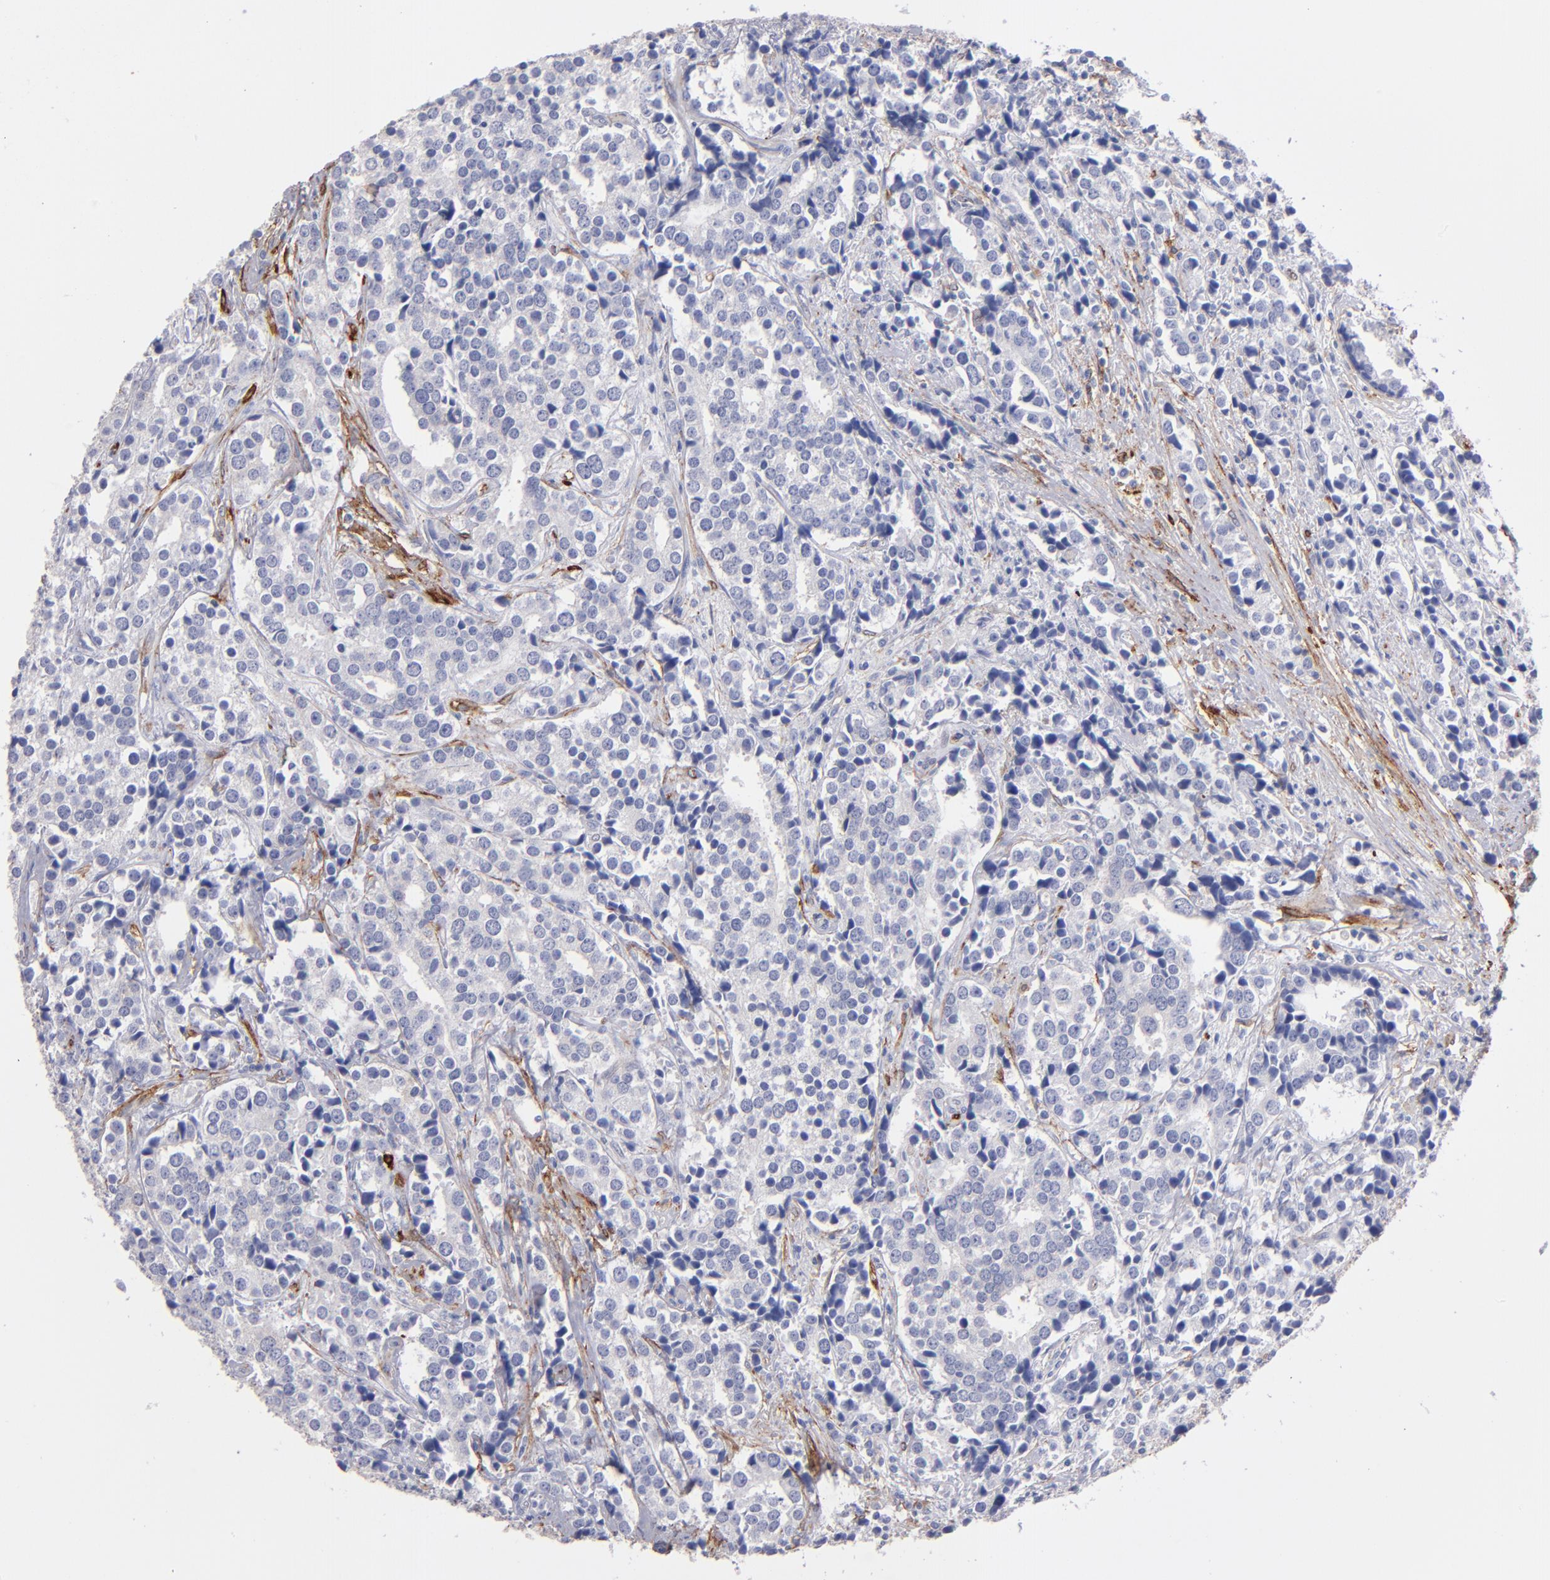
{"staining": {"intensity": "negative", "quantity": "none", "location": "none"}, "tissue": "prostate cancer", "cell_type": "Tumor cells", "image_type": "cancer", "snomed": [{"axis": "morphology", "description": "Adenocarcinoma, High grade"}, {"axis": "topography", "description": "Prostate"}], "caption": "This is an immunohistochemistry (IHC) histopathology image of human prostate adenocarcinoma (high-grade). There is no positivity in tumor cells.", "gene": "AHNAK2", "patient": {"sex": "male", "age": 71}}